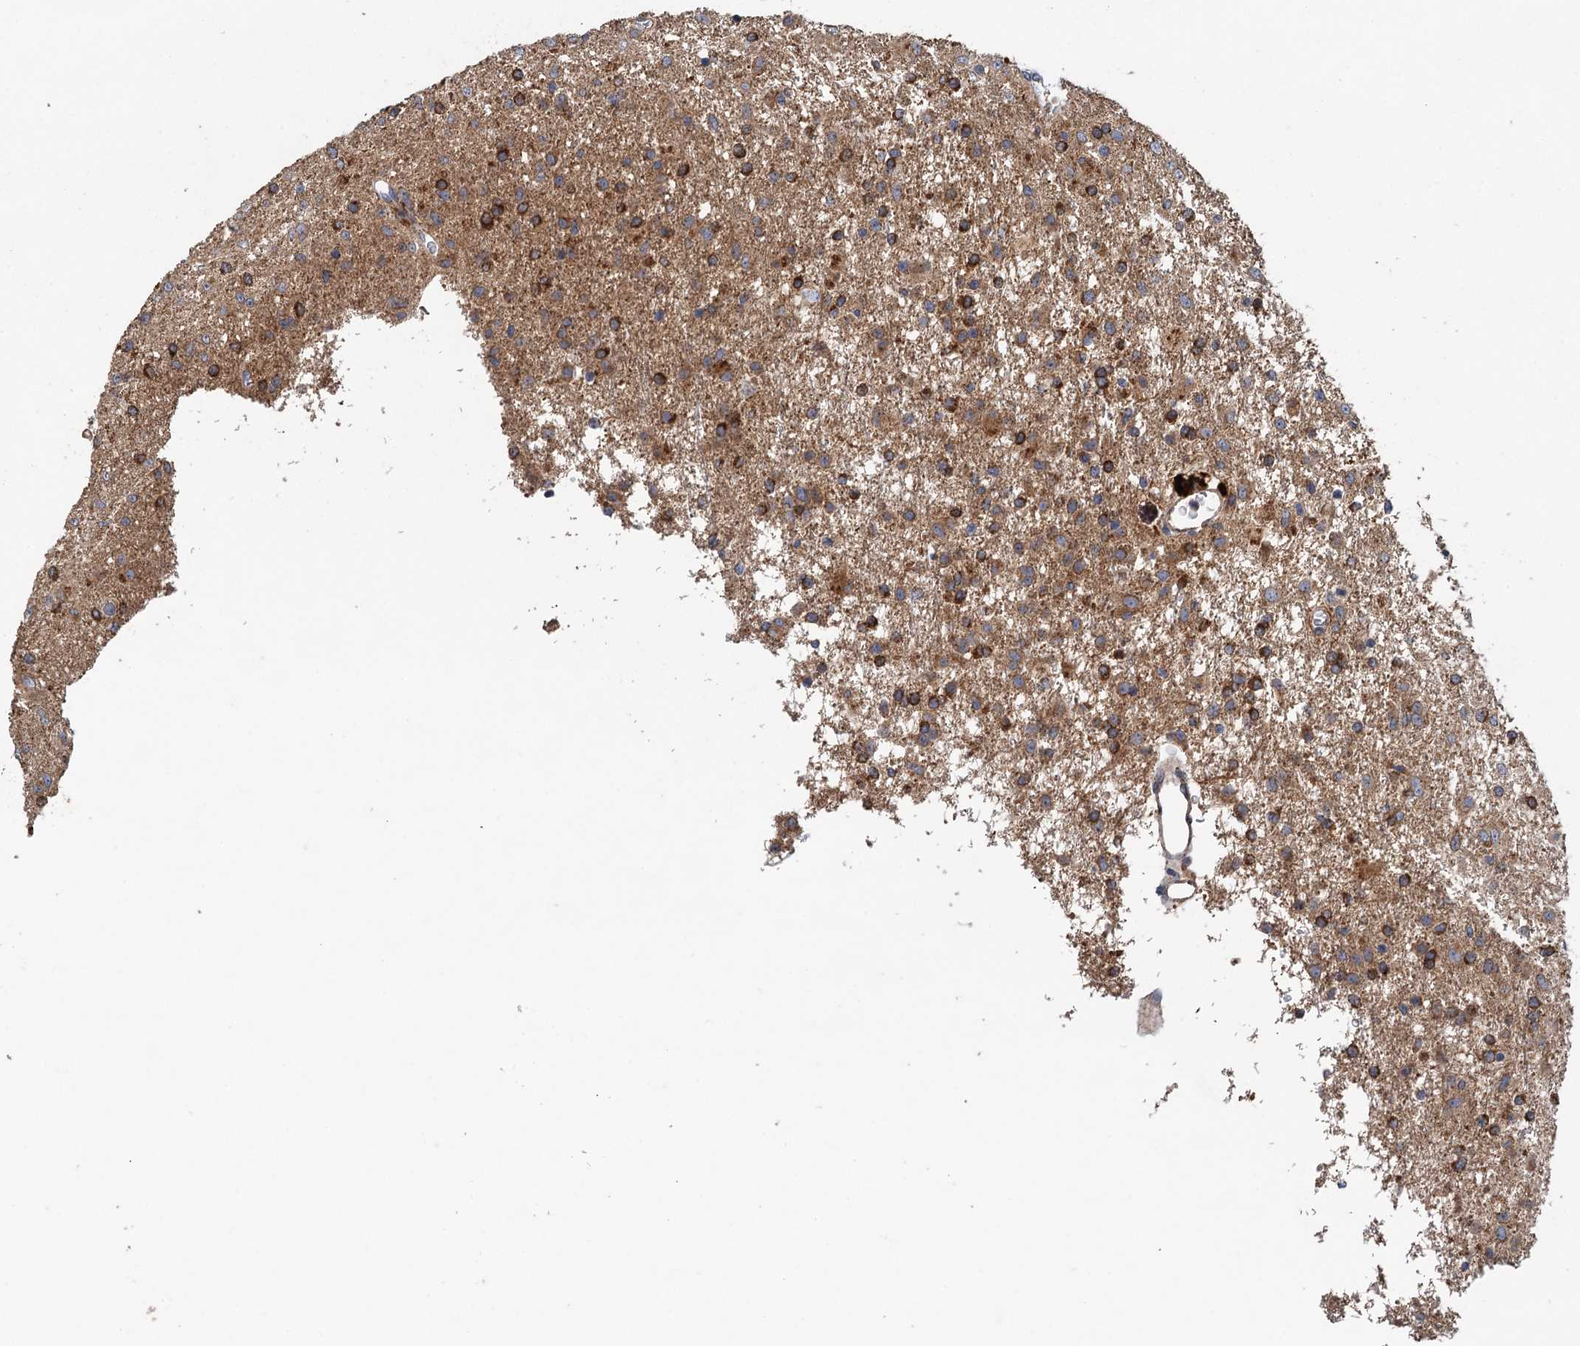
{"staining": {"intensity": "strong", "quantity": "<25%", "location": "cytoplasmic/membranous"}, "tissue": "glioma", "cell_type": "Tumor cells", "image_type": "cancer", "snomed": [{"axis": "morphology", "description": "Glioma, malignant, Low grade"}, {"axis": "topography", "description": "Brain"}], "caption": "IHC image of glioma stained for a protein (brown), which demonstrates medium levels of strong cytoplasmic/membranous positivity in about <25% of tumor cells.", "gene": "BCS1L", "patient": {"sex": "male", "age": 65}}